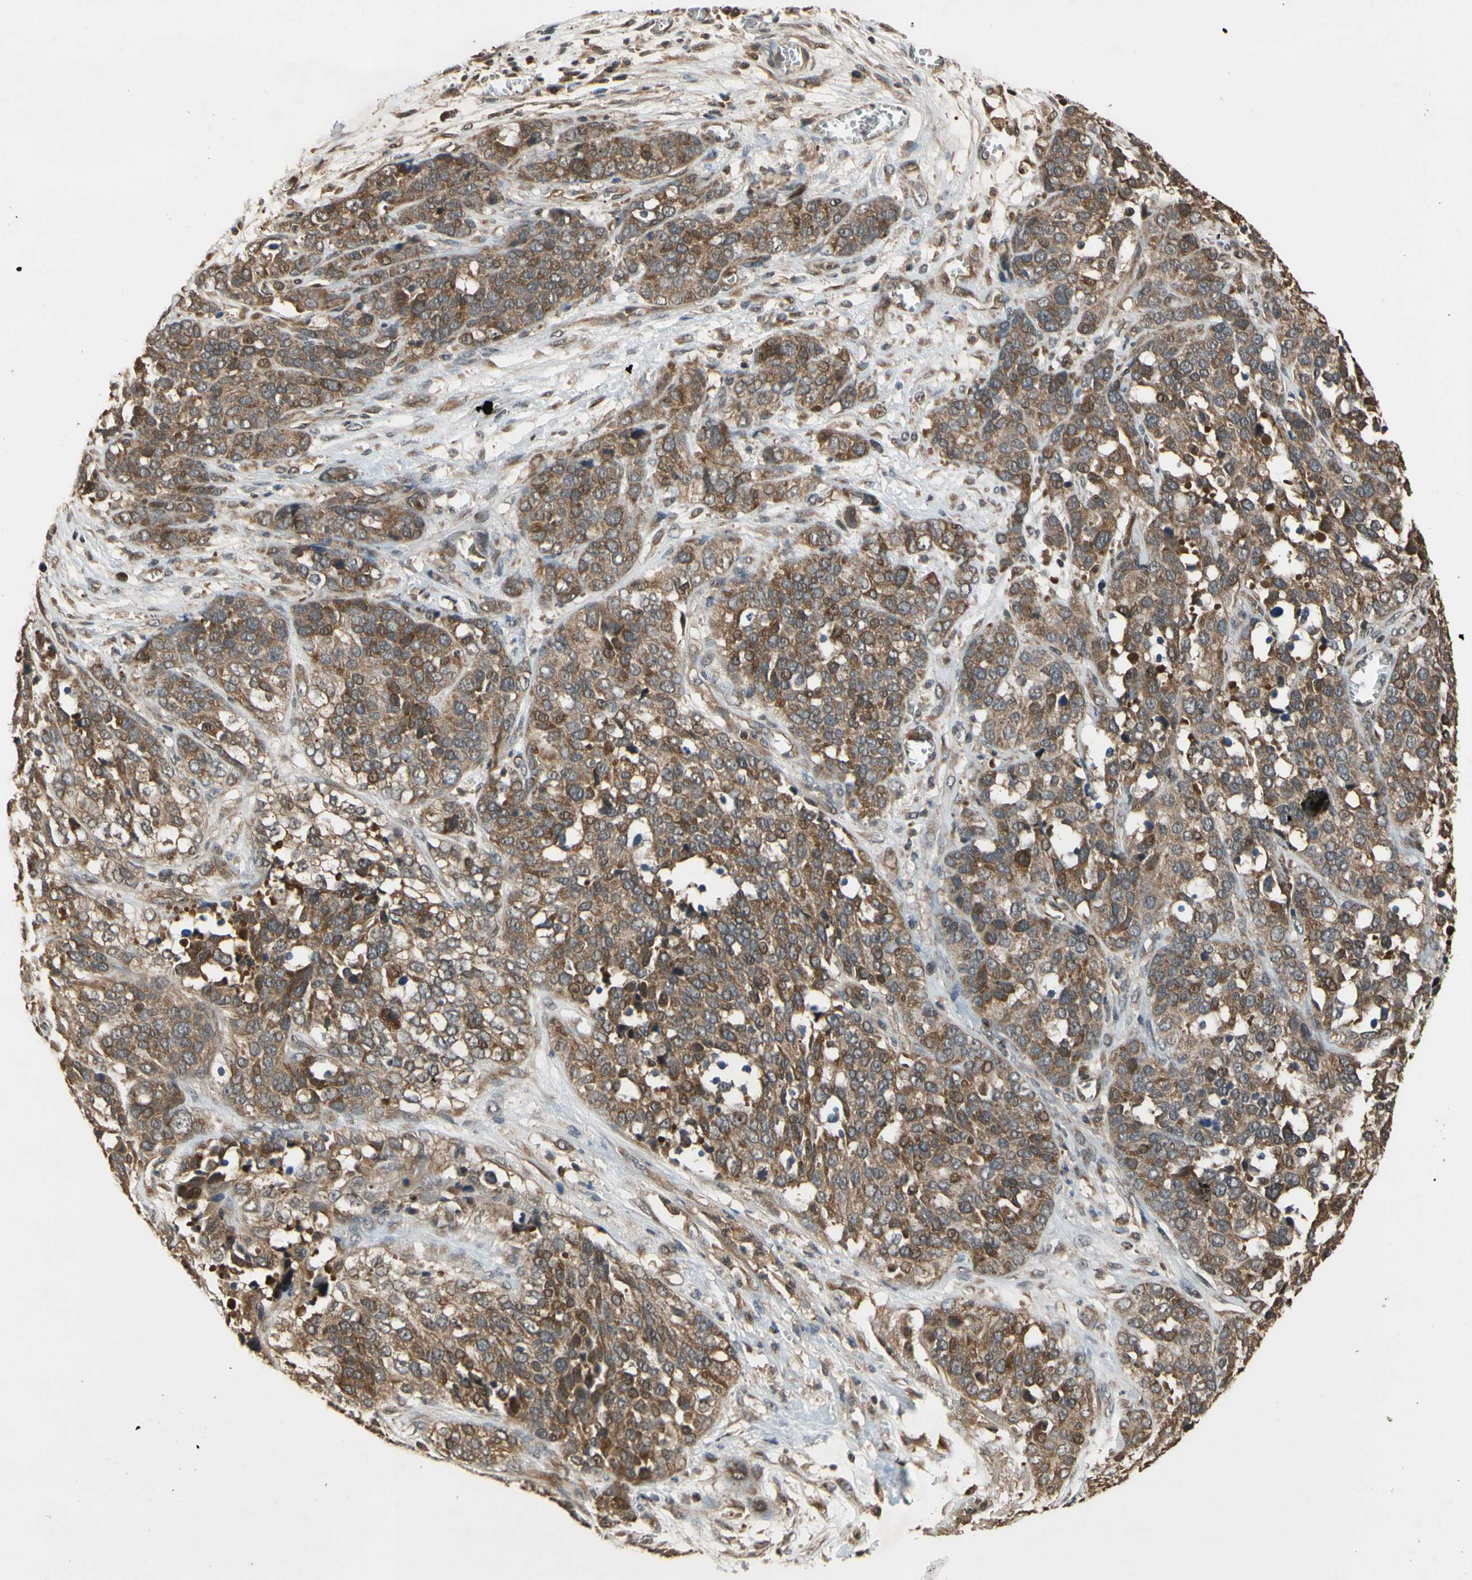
{"staining": {"intensity": "strong", "quantity": ">75%", "location": "cytoplasmic/membranous"}, "tissue": "ovarian cancer", "cell_type": "Tumor cells", "image_type": "cancer", "snomed": [{"axis": "morphology", "description": "Cystadenocarcinoma, serous, NOS"}, {"axis": "topography", "description": "Ovary"}], "caption": "Protein analysis of ovarian cancer tissue reveals strong cytoplasmic/membranous positivity in about >75% of tumor cells. The protein of interest is shown in brown color, while the nuclei are stained blue.", "gene": "TMEM230", "patient": {"sex": "female", "age": 44}}